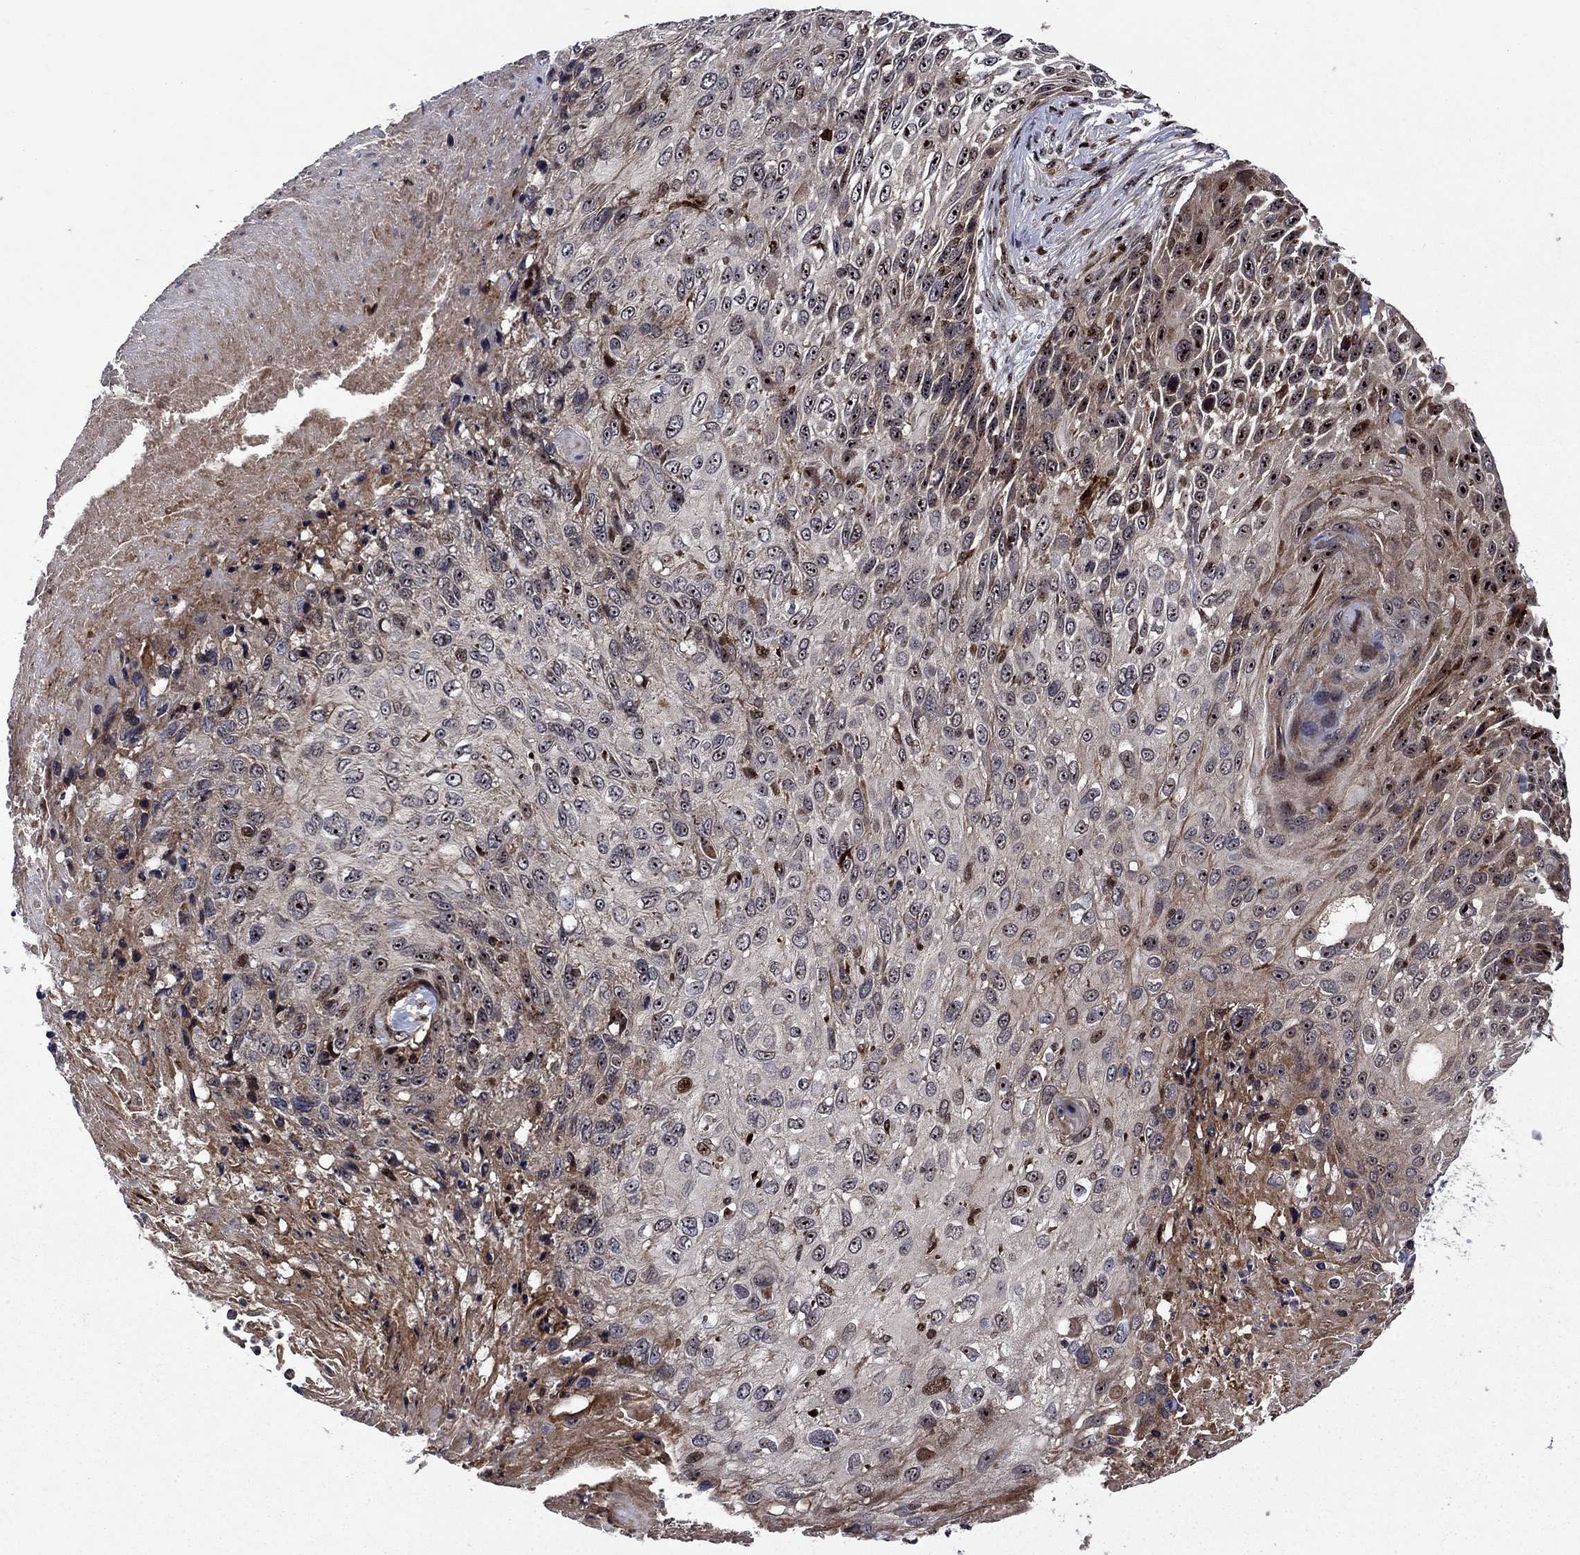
{"staining": {"intensity": "moderate", "quantity": "<25%", "location": "cytoplasmic/membranous,nuclear"}, "tissue": "skin cancer", "cell_type": "Tumor cells", "image_type": "cancer", "snomed": [{"axis": "morphology", "description": "Squamous cell carcinoma, NOS"}, {"axis": "topography", "description": "Skin"}], "caption": "Immunohistochemical staining of skin cancer reveals low levels of moderate cytoplasmic/membranous and nuclear protein staining in about <25% of tumor cells. (DAB (3,3'-diaminobenzidine) = brown stain, brightfield microscopy at high magnification).", "gene": "AGTPBP1", "patient": {"sex": "male", "age": 92}}